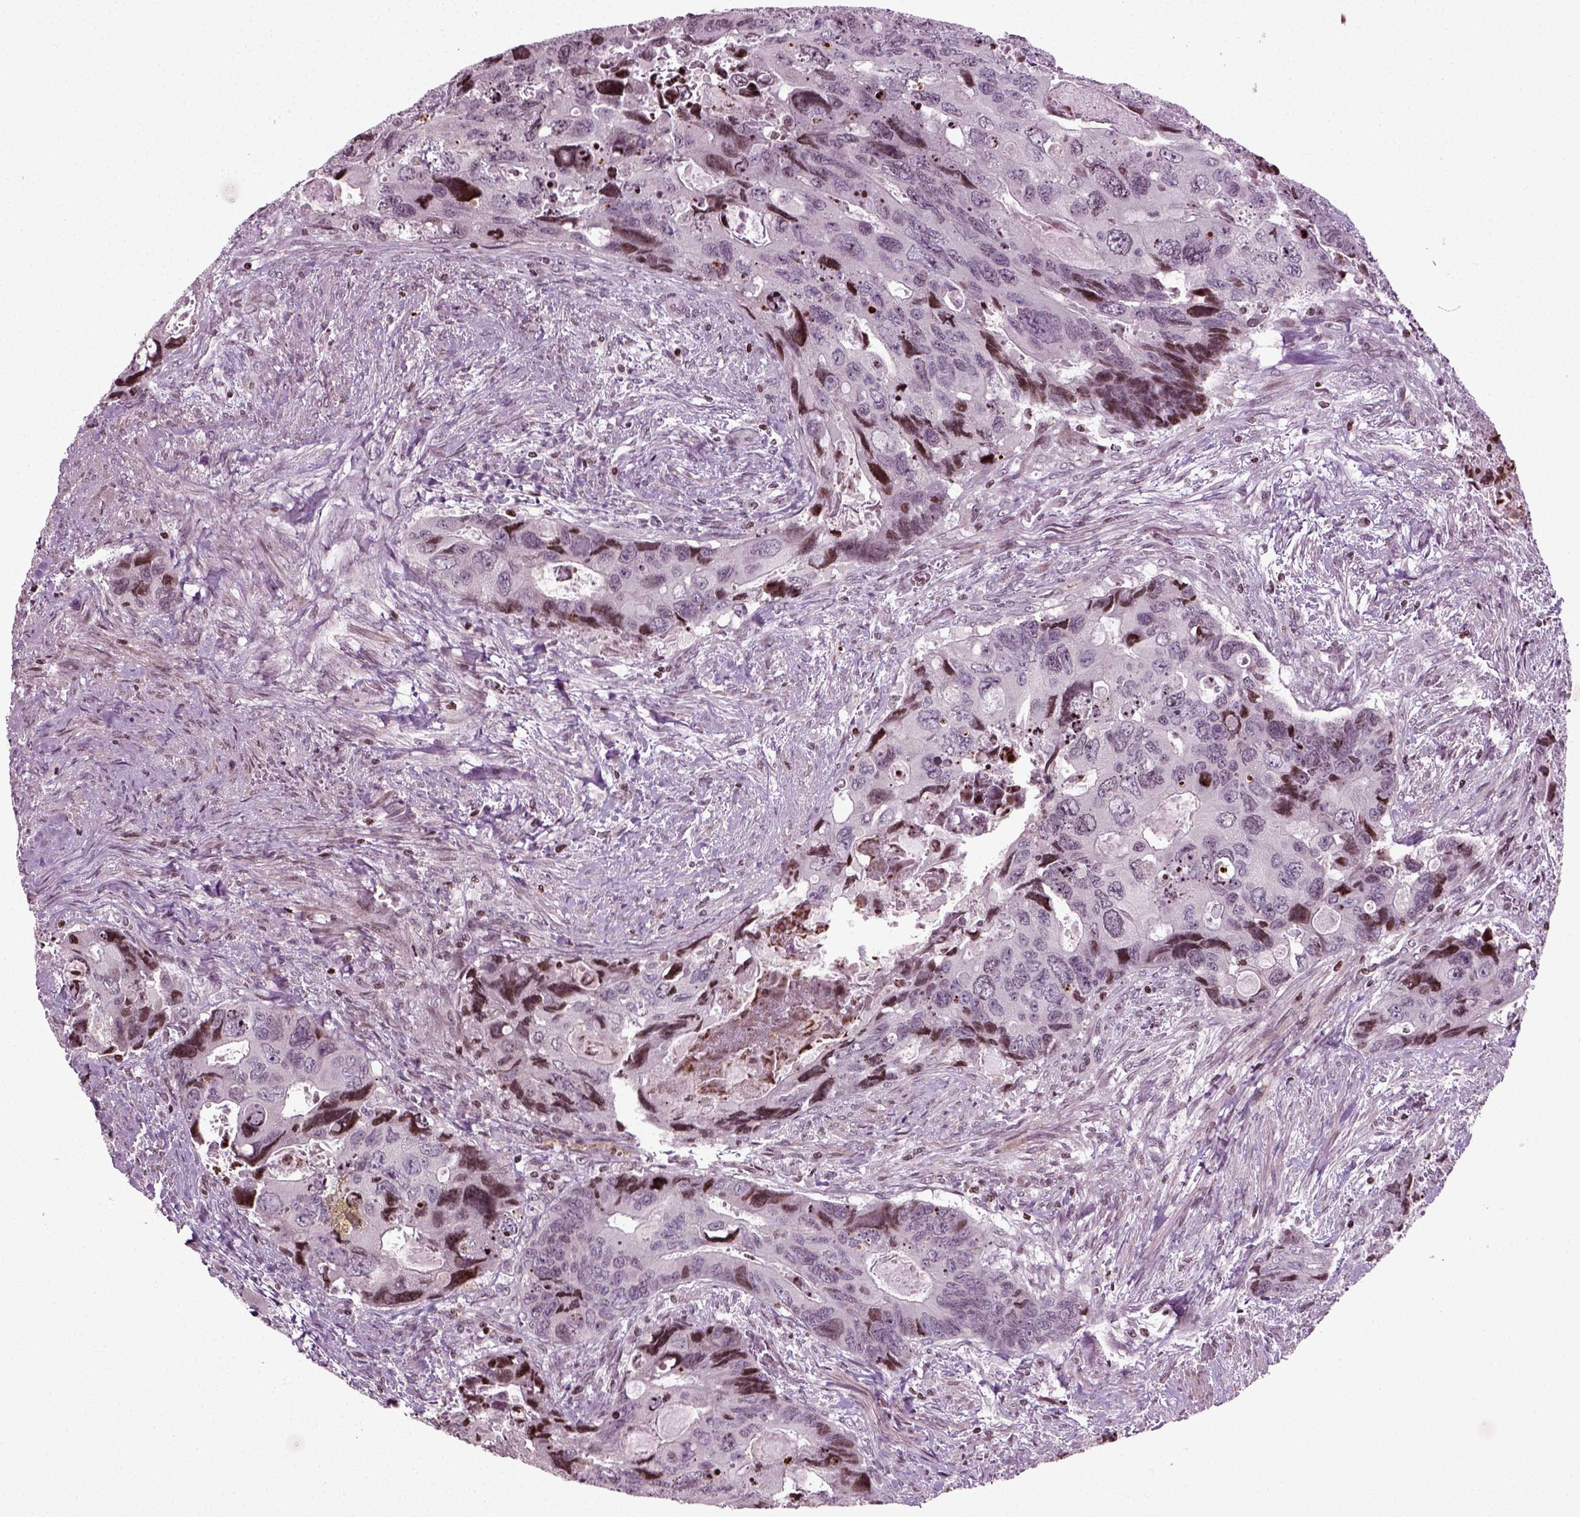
{"staining": {"intensity": "moderate", "quantity": "<25%", "location": "nuclear"}, "tissue": "colorectal cancer", "cell_type": "Tumor cells", "image_type": "cancer", "snomed": [{"axis": "morphology", "description": "Adenocarcinoma, NOS"}, {"axis": "topography", "description": "Rectum"}], "caption": "This image shows immunohistochemistry staining of colorectal cancer (adenocarcinoma), with low moderate nuclear positivity in approximately <25% of tumor cells.", "gene": "HEYL", "patient": {"sex": "male", "age": 62}}